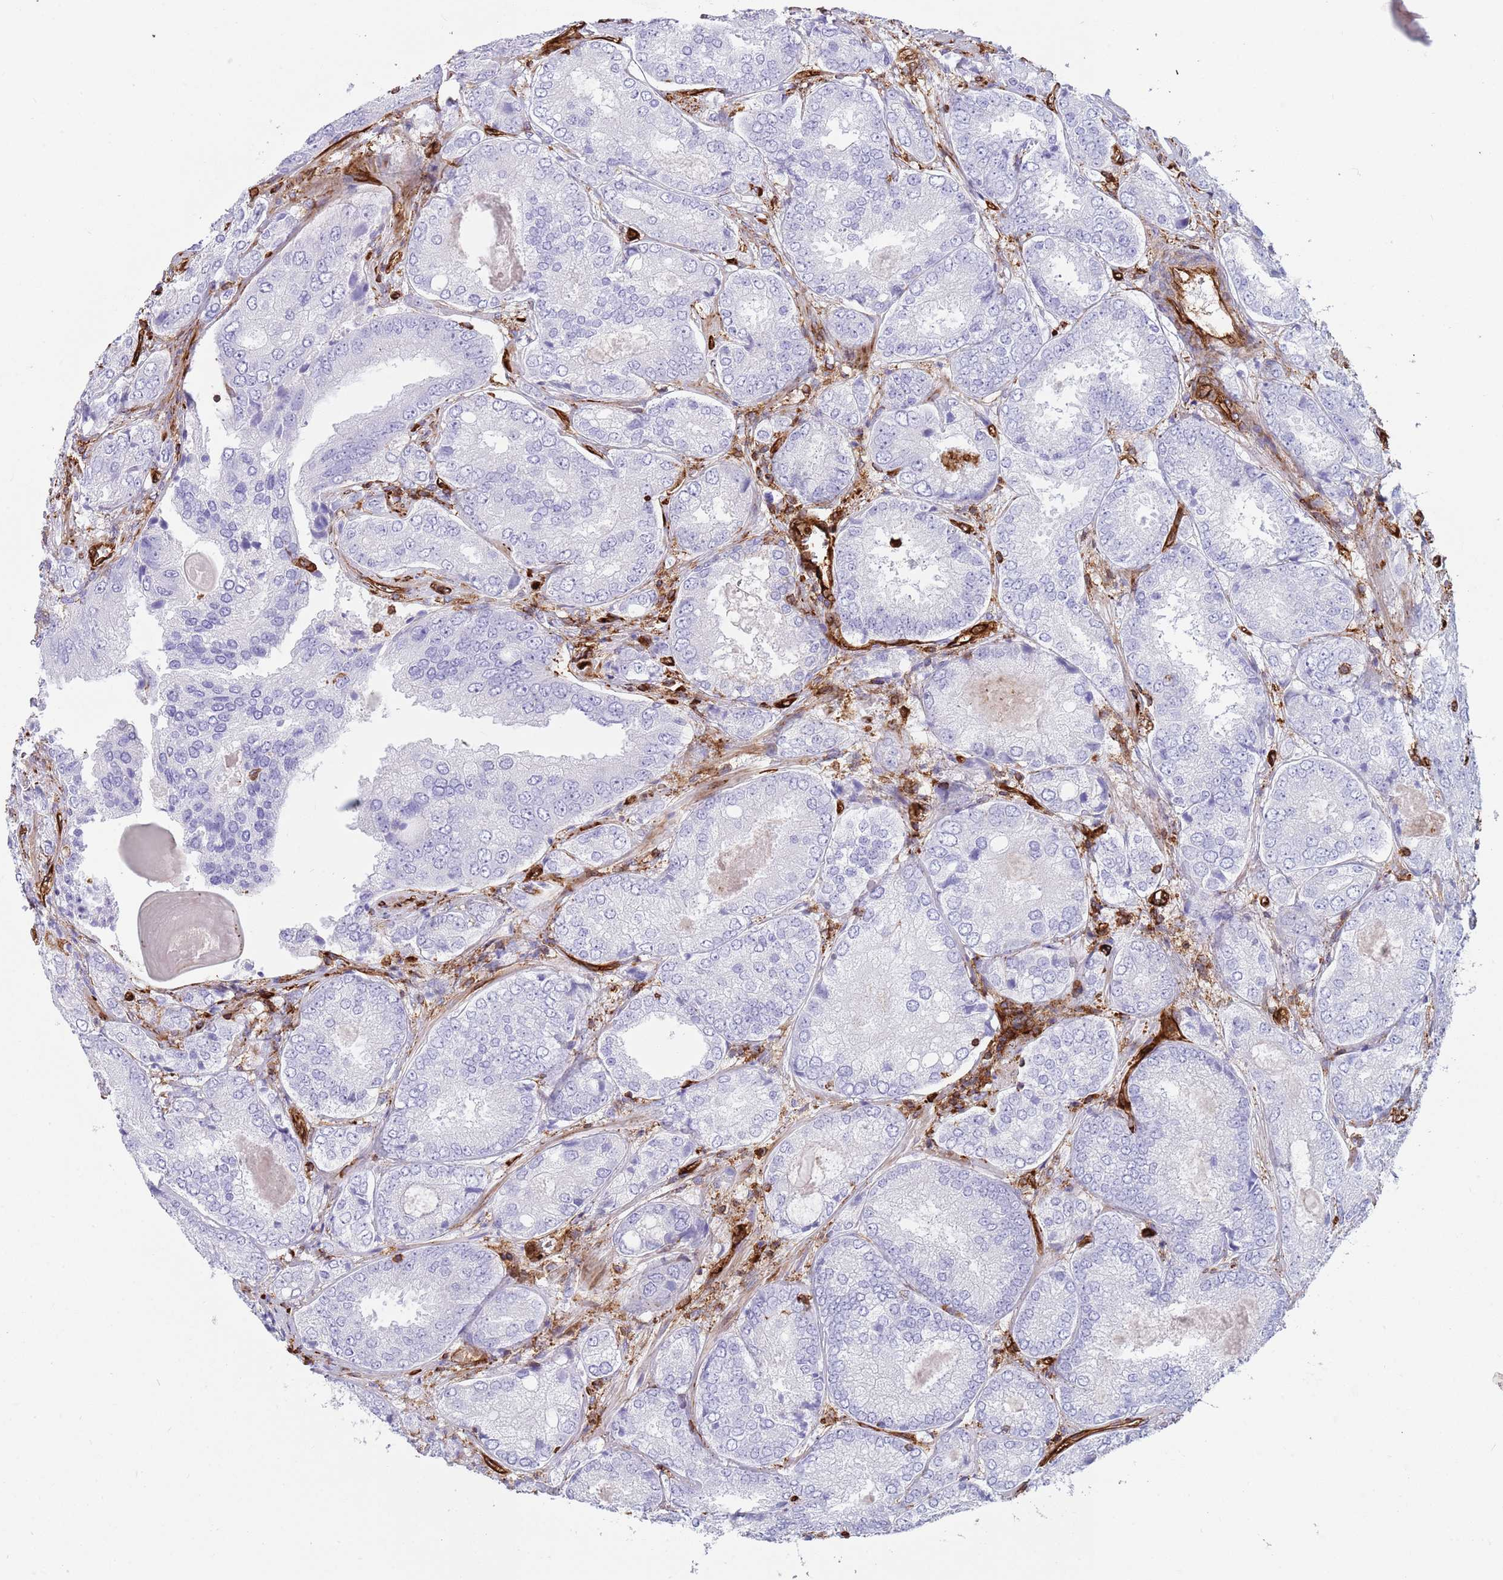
{"staining": {"intensity": "negative", "quantity": "none", "location": "none"}, "tissue": "prostate cancer", "cell_type": "Tumor cells", "image_type": "cancer", "snomed": [{"axis": "morphology", "description": "Adenocarcinoma, High grade"}, {"axis": "topography", "description": "Prostate"}], "caption": "Immunohistochemistry image of human prostate cancer stained for a protein (brown), which displays no staining in tumor cells.", "gene": "KBTBD7", "patient": {"sex": "male", "age": 63}}